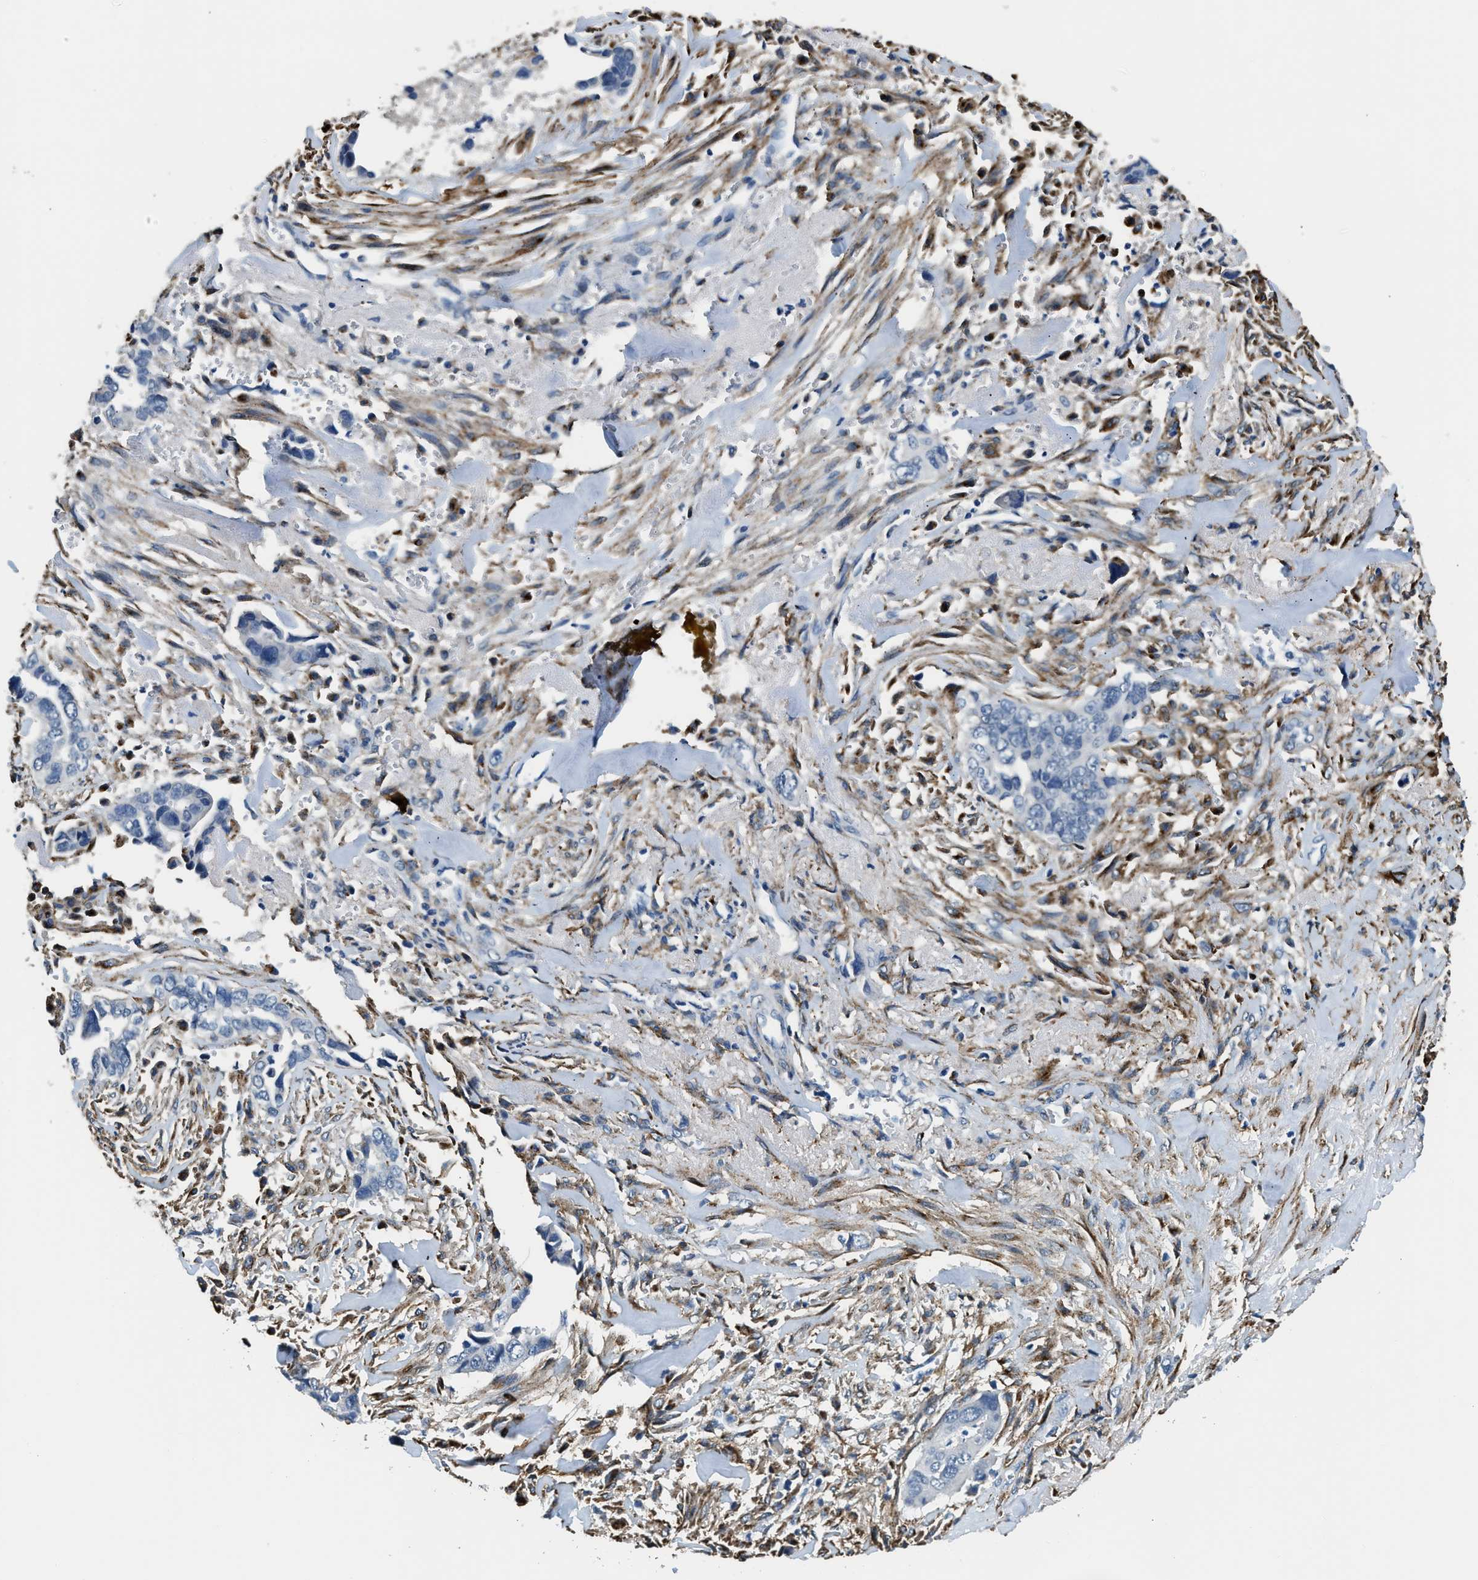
{"staining": {"intensity": "negative", "quantity": "none", "location": "none"}, "tissue": "liver cancer", "cell_type": "Tumor cells", "image_type": "cancer", "snomed": [{"axis": "morphology", "description": "Cholangiocarcinoma"}, {"axis": "topography", "description": "Liver"}], "caption": "The histopathology image exhibits no staining of tumor cells in liver cholangiocarcinoma.", "gene": "LRP1", "patient": {"sex": "female", "age": 79}}